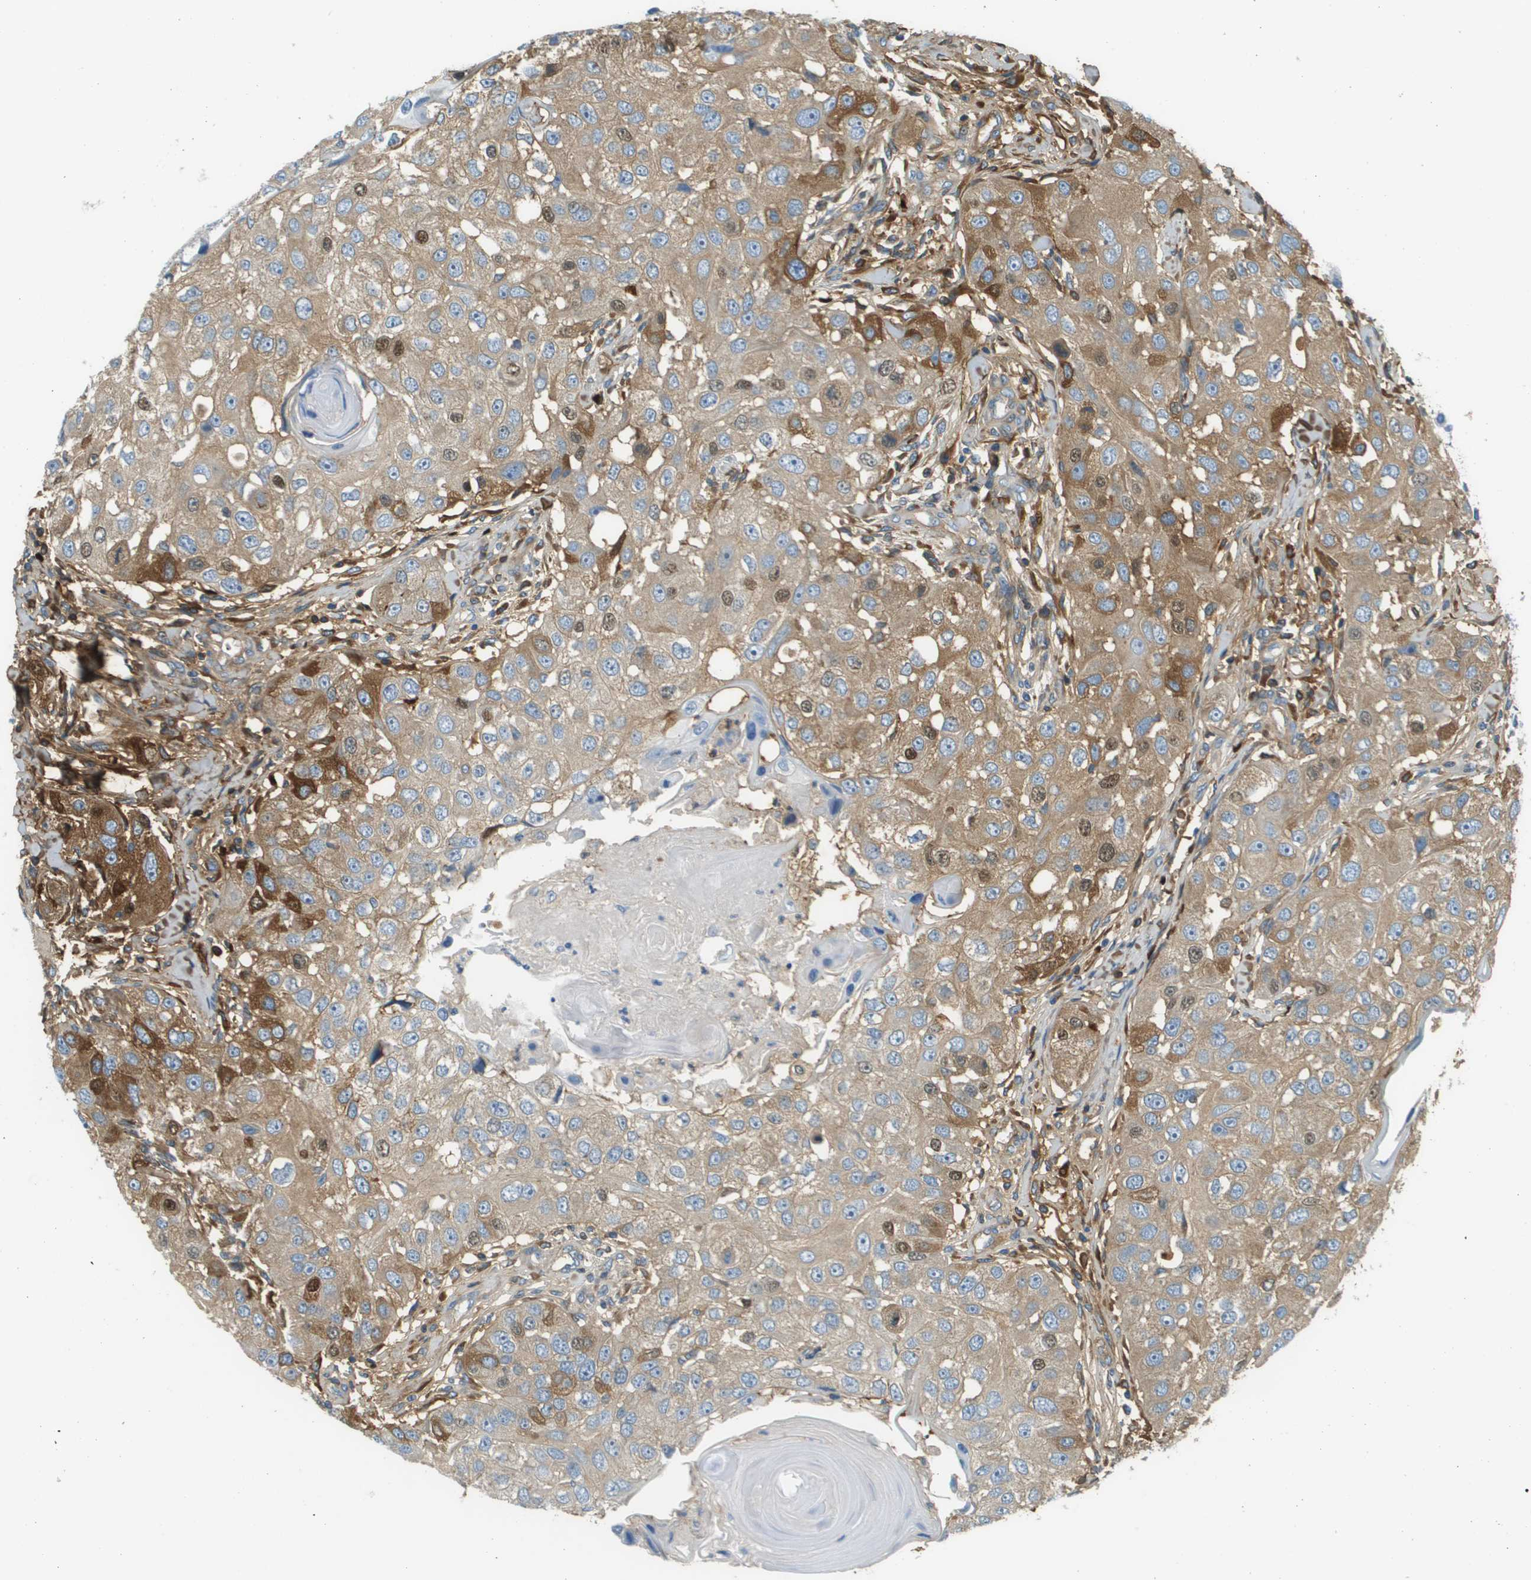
{"staining": {"intensity": "moderate", "quantity": "25%-75%", "location": "cytoplasmic/membranous,nuclear"}, "tissue": "head and neck cancer", "cell_type": "Tumor cells", "image_type": "cancer", "snomed": [{"axis": "morphology", "description": "Normal tissue, NOS"}, {"axis": "morphology", "description": "Squamous cell carcinoma, NOS"}, {"axis": "topography", "description": "Skeletal muscle"}, {"axis": "topography", "description": "Head-Neck"}], "caption": "Immunohistochemistry (IHC) histopathology image of human head and neck cancer (squamous cell carcinoma) stained for a protein (brown), which demonstrates medium levels of moderate cytoplasmic/membranous and nuclear expression in about 25%-75% of tumor cells.", "gene": "DCN", "patient": {"sex": "male", "age": 51}}